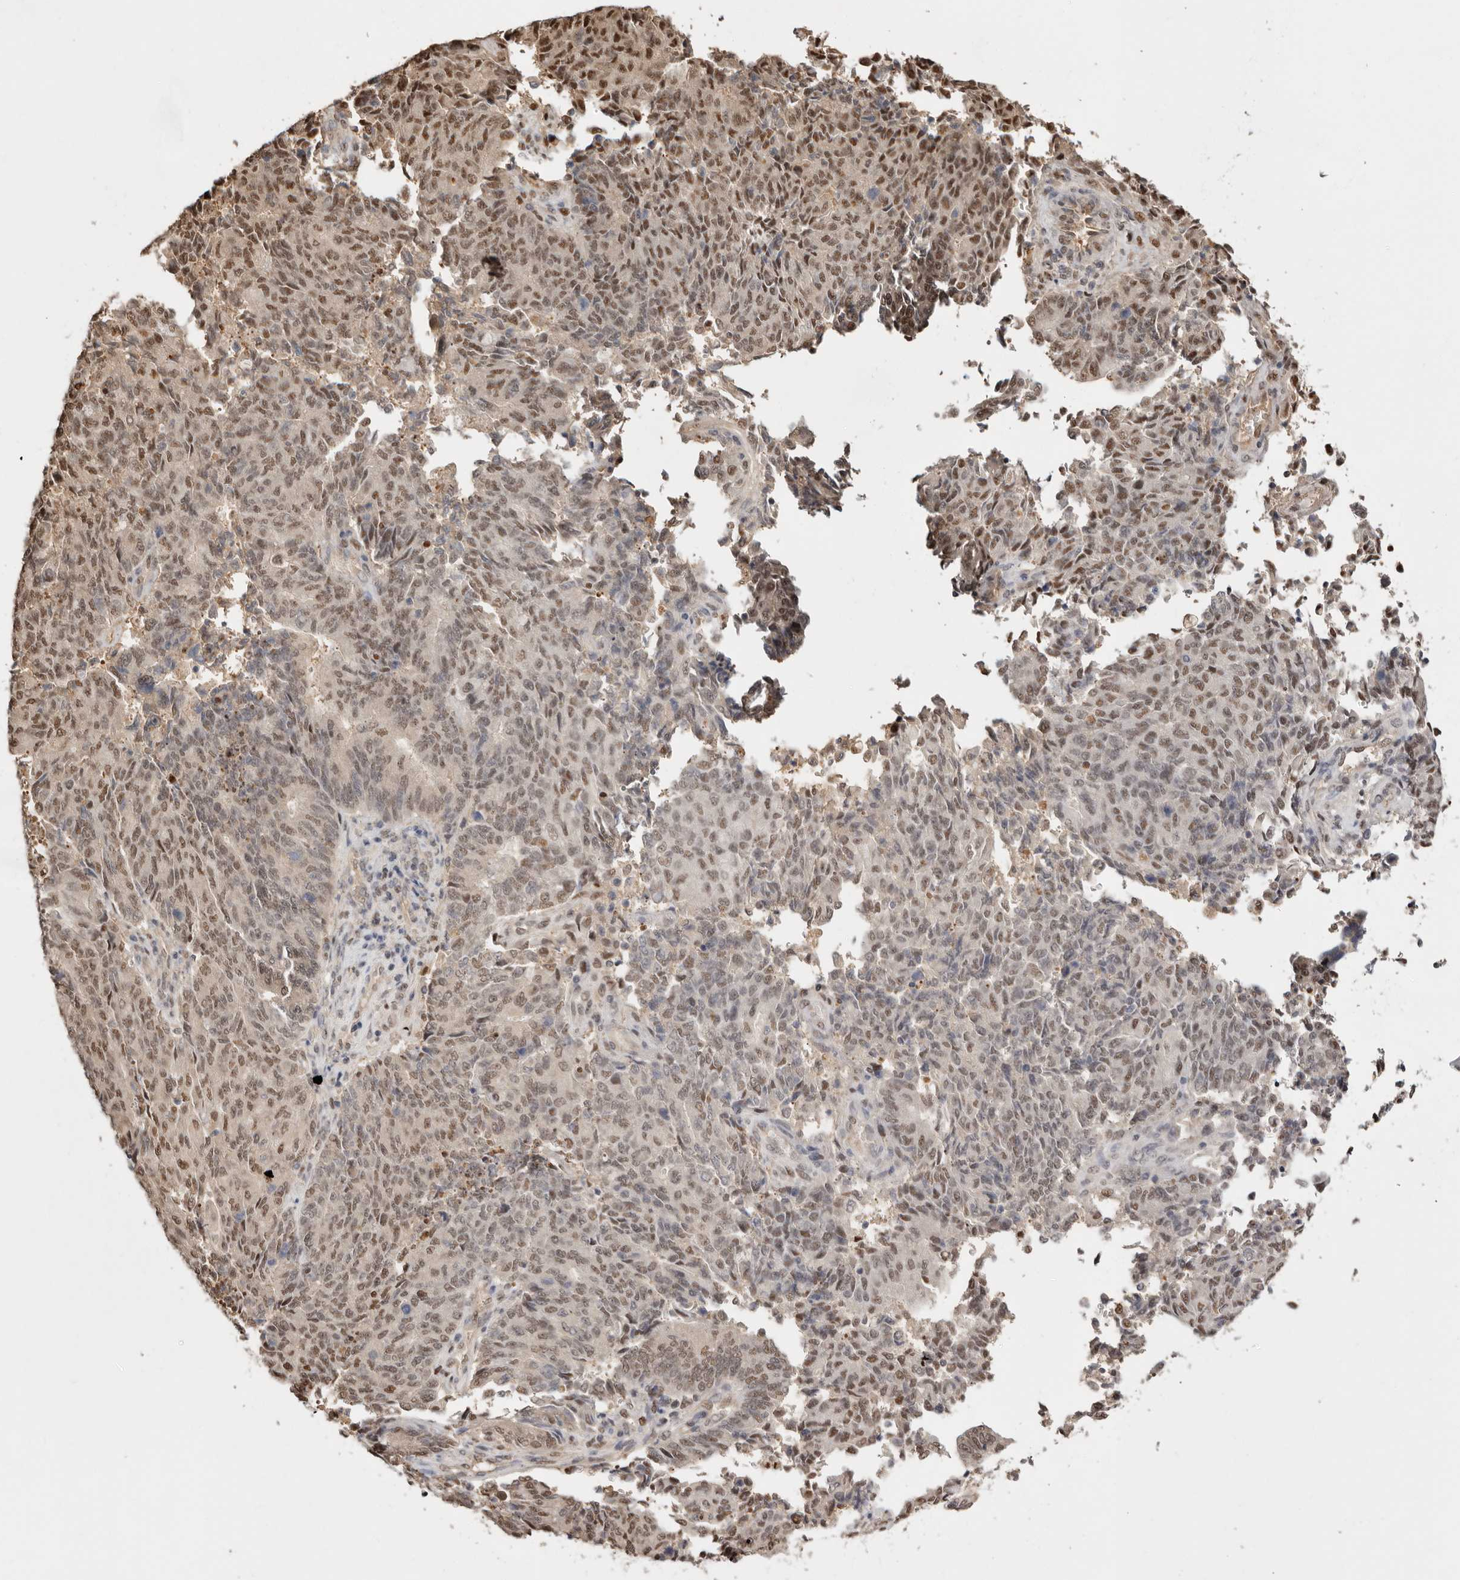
{"staining": {"intensity": "moderate", "quantity": ">75%", "location": "nuclear"}, "tissue": "endometrial cancer", "cell_type": "Tumor cells", "image_type": "cancer", "snomed": [{"axis": "morphology", "description": "Adenocarcinoma, NOS"}, {"axis": "topography", "description": "Endometrium"}], "caption": "Moderate nuclear expression is identified in about >75% of tumor cells in endometrial cancer (adenocarcinoma).", "gene": "PSMA5", "patient": {"sex": "female", "age": 80}}